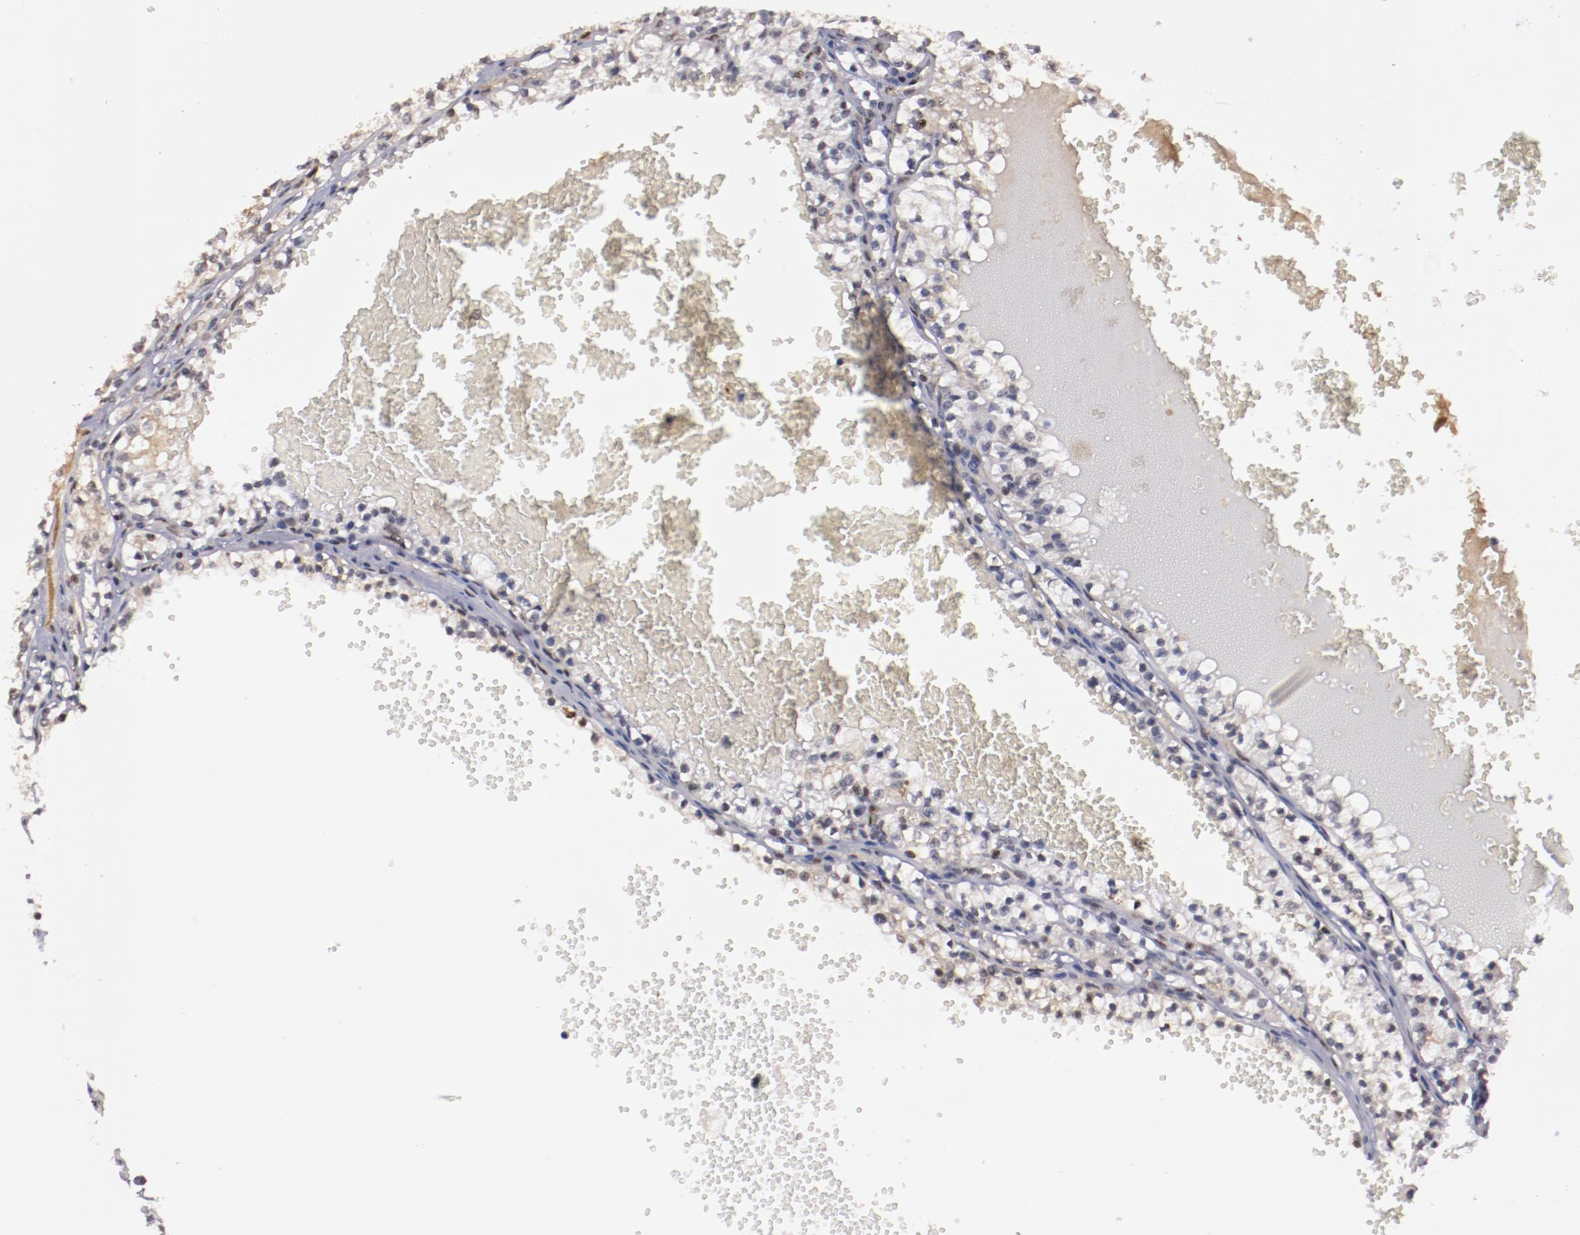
{"staining": {"intensity": "weak", "quantity": "<25%", "location": "nuclear"}, "tissue": "renal cancer", "cell_type": "Tumor cells", "image_type": "cancer", "snomed": [{"axis": "morphology", "description": "Adenocarcinoma, NOS"}, {"axis": "topography", "description": "Kidney"}], "caption": "Immunohistochemical staining of renal cancer reveals no significant positivity in tumor cells.", "gene": "DDX24", "patient": {"sex": "male", "age": 61}}